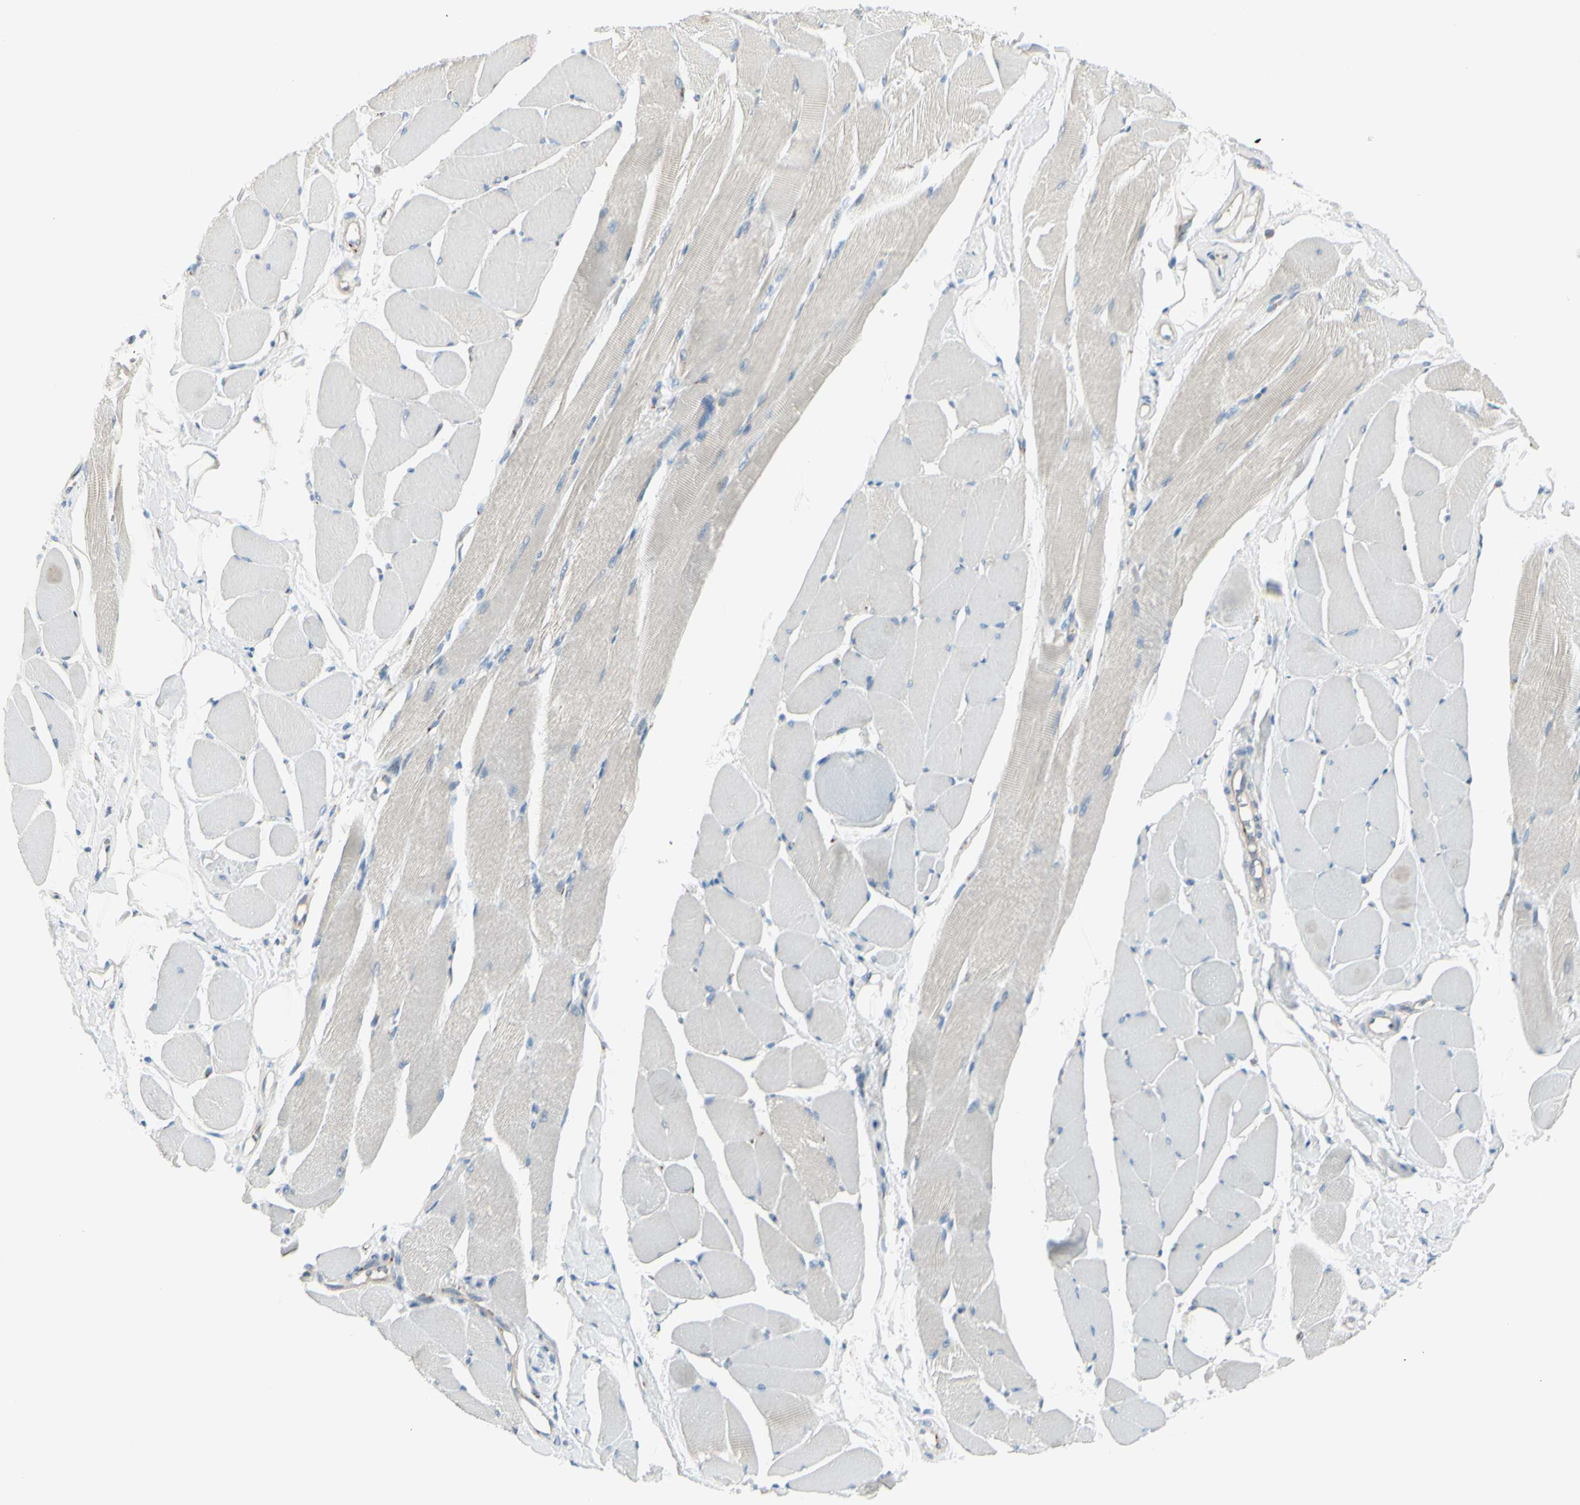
{"staining": {"intensity": "negative", "quantity": "none", "location": "none"}, "tissue": "skeletal muscle", "cell_type": "Myocytes", "image_type": "normal", "snomed": [{"axis": "morphology", "description": "Normal tissue, NOS"}, {"axis": "topography", "description": "Skeletal muscle"}, {"axis": "topography", "description": "Peripheral nerve tissue"}], "caption": "Myocytes are negative for brown protein staining in benign skeletal muscle. (DAB immunohistochemistry, high magnification).", "gene": "B4GALT1", "patient": {"sex": "female", "age": 84}}